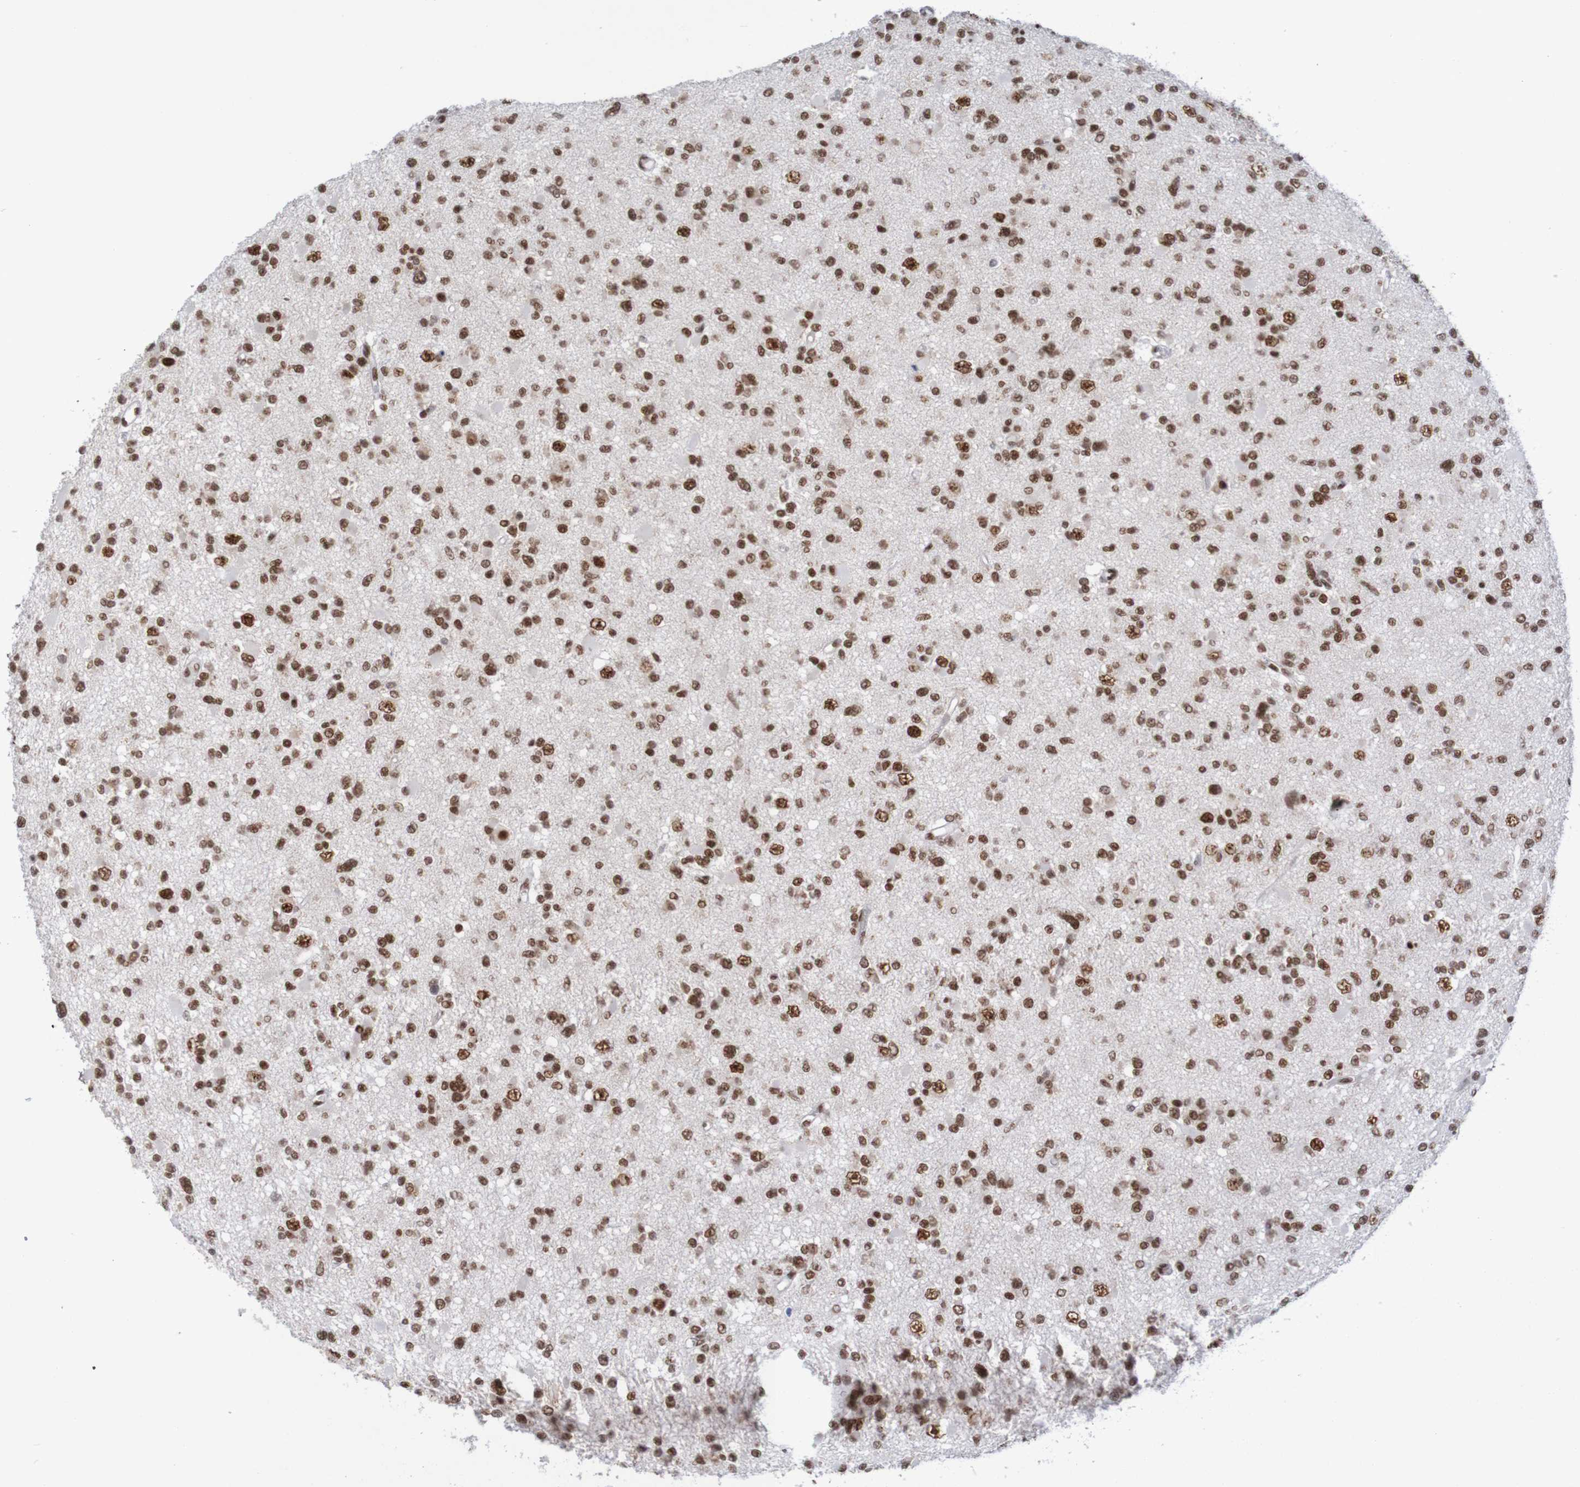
{"staining": {"intensity": "strong", "quantity": ">75%", "location": "nuclear"}, "tissue": "glioma", "cell_type": "Tumor cells", "image_type": "cancer", "snomed": [{"axis": "morphology", "description": "Glioma, malignant, Low grade"}, {"axis": "topography", "description": "Brain"}], "caption": "An image showing strong nuclear expression in approximately >75% of tumor cells in malignant glioma (low-grade), as visualized by brown immunohistochemical staining.", "gene": "THRAP3", "patient": {"sex": "female", "age": 22}}